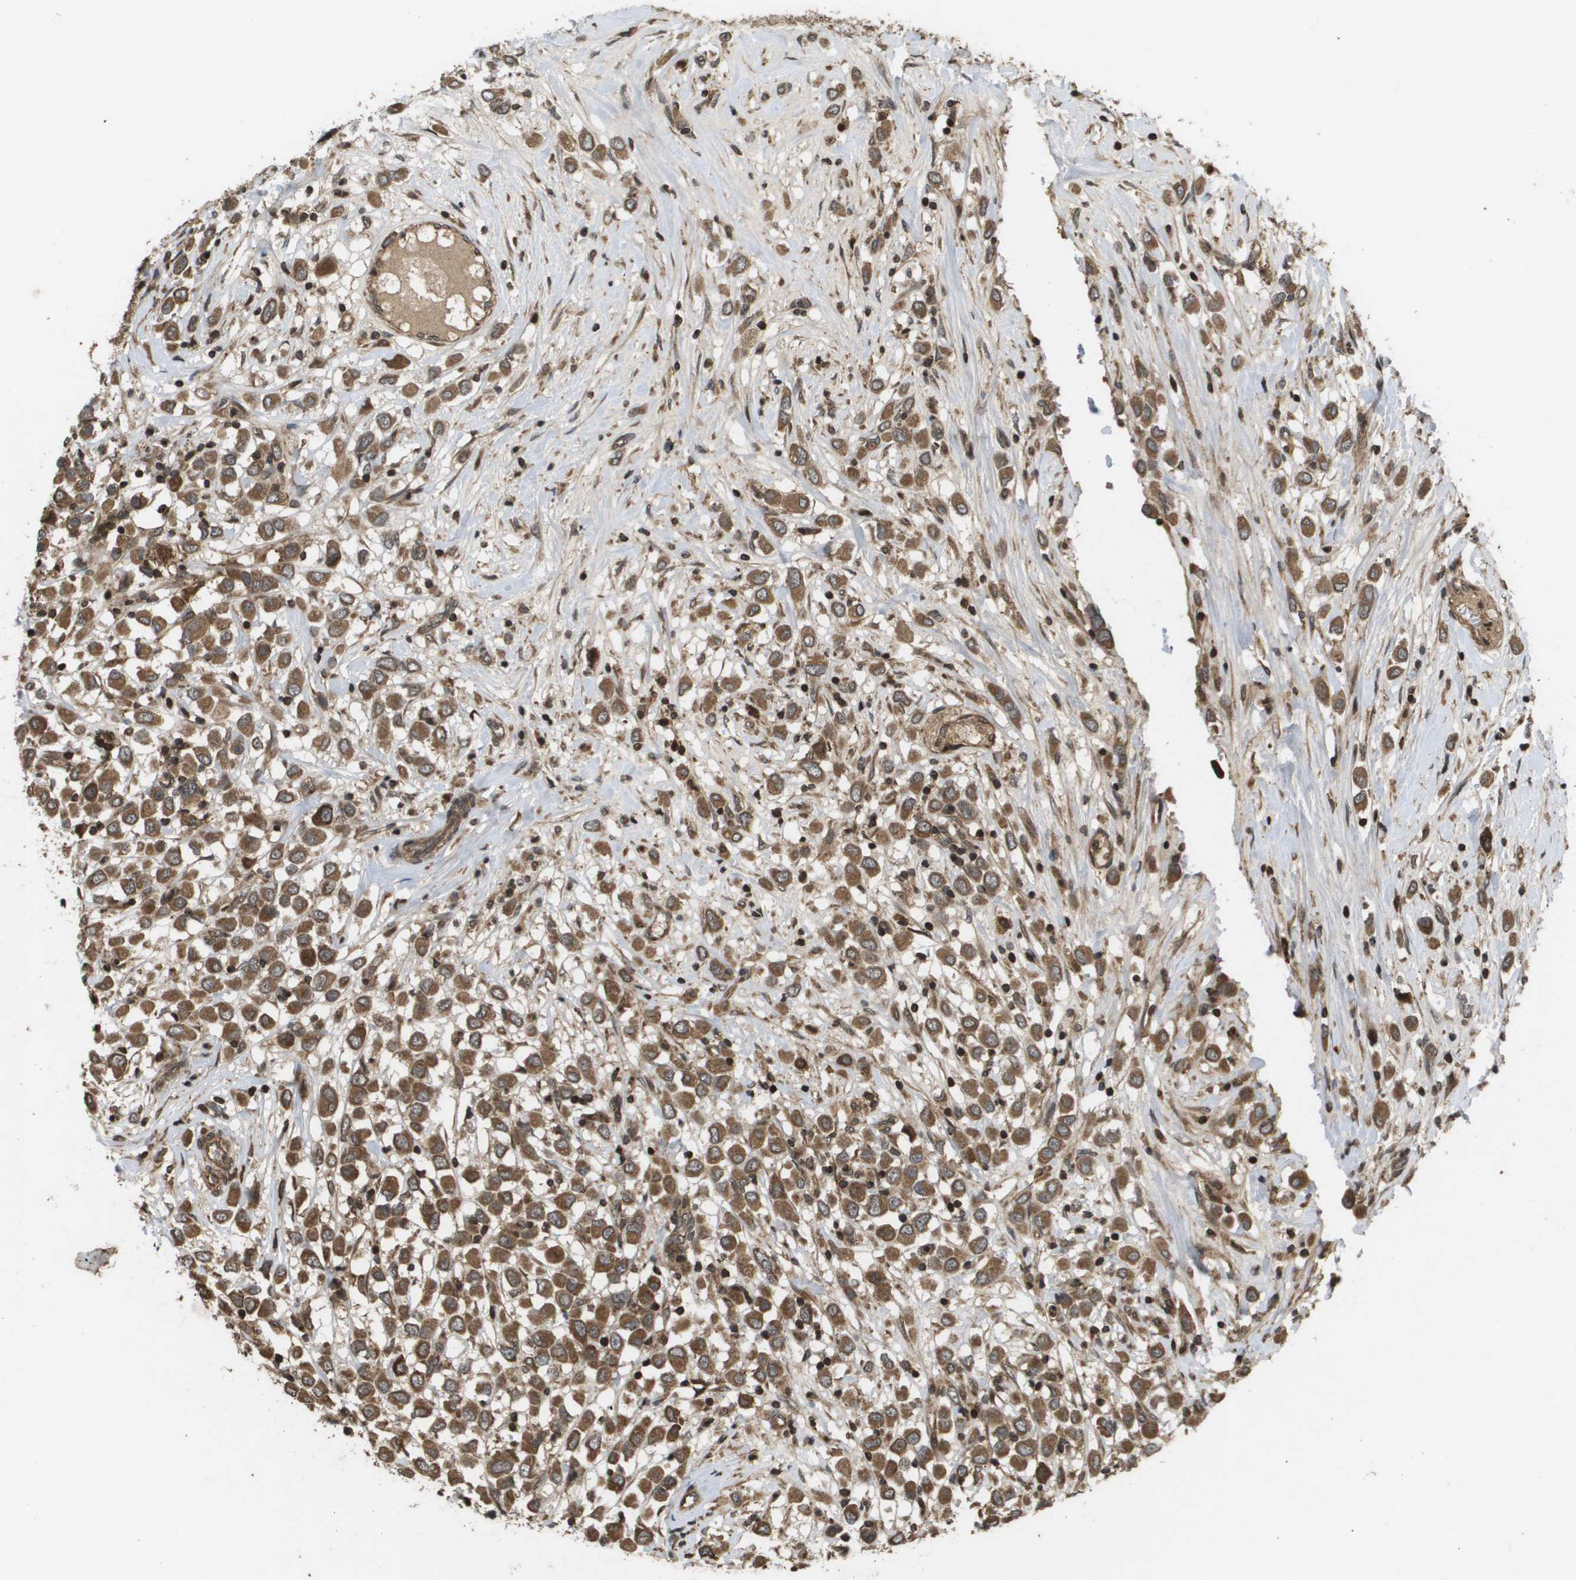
{"staining": {"intensity": "strong", "quantity": ">75%", "location": "cytoplasmic/membranous"}, "tissue": "breast cancer", "cell_type": "Tumor cells", "image_type": "cancer", "snomed": [{"axis": "morphology", "description": "Duct carcinoma"}, {"axis": "topography", "description": "Breast"}], "caption": "Immunohistochemical staining of breast invasive ductal carcinoma demonstrates high levels of strong cytoplasmic/membranous protein positivity in about >75% of tumor cells. Immunohistochemistry stains the protein in brown and the nuclei are stained blue.", "gene": "KIF11", "patient": {"sex": "female", "age": 61}}